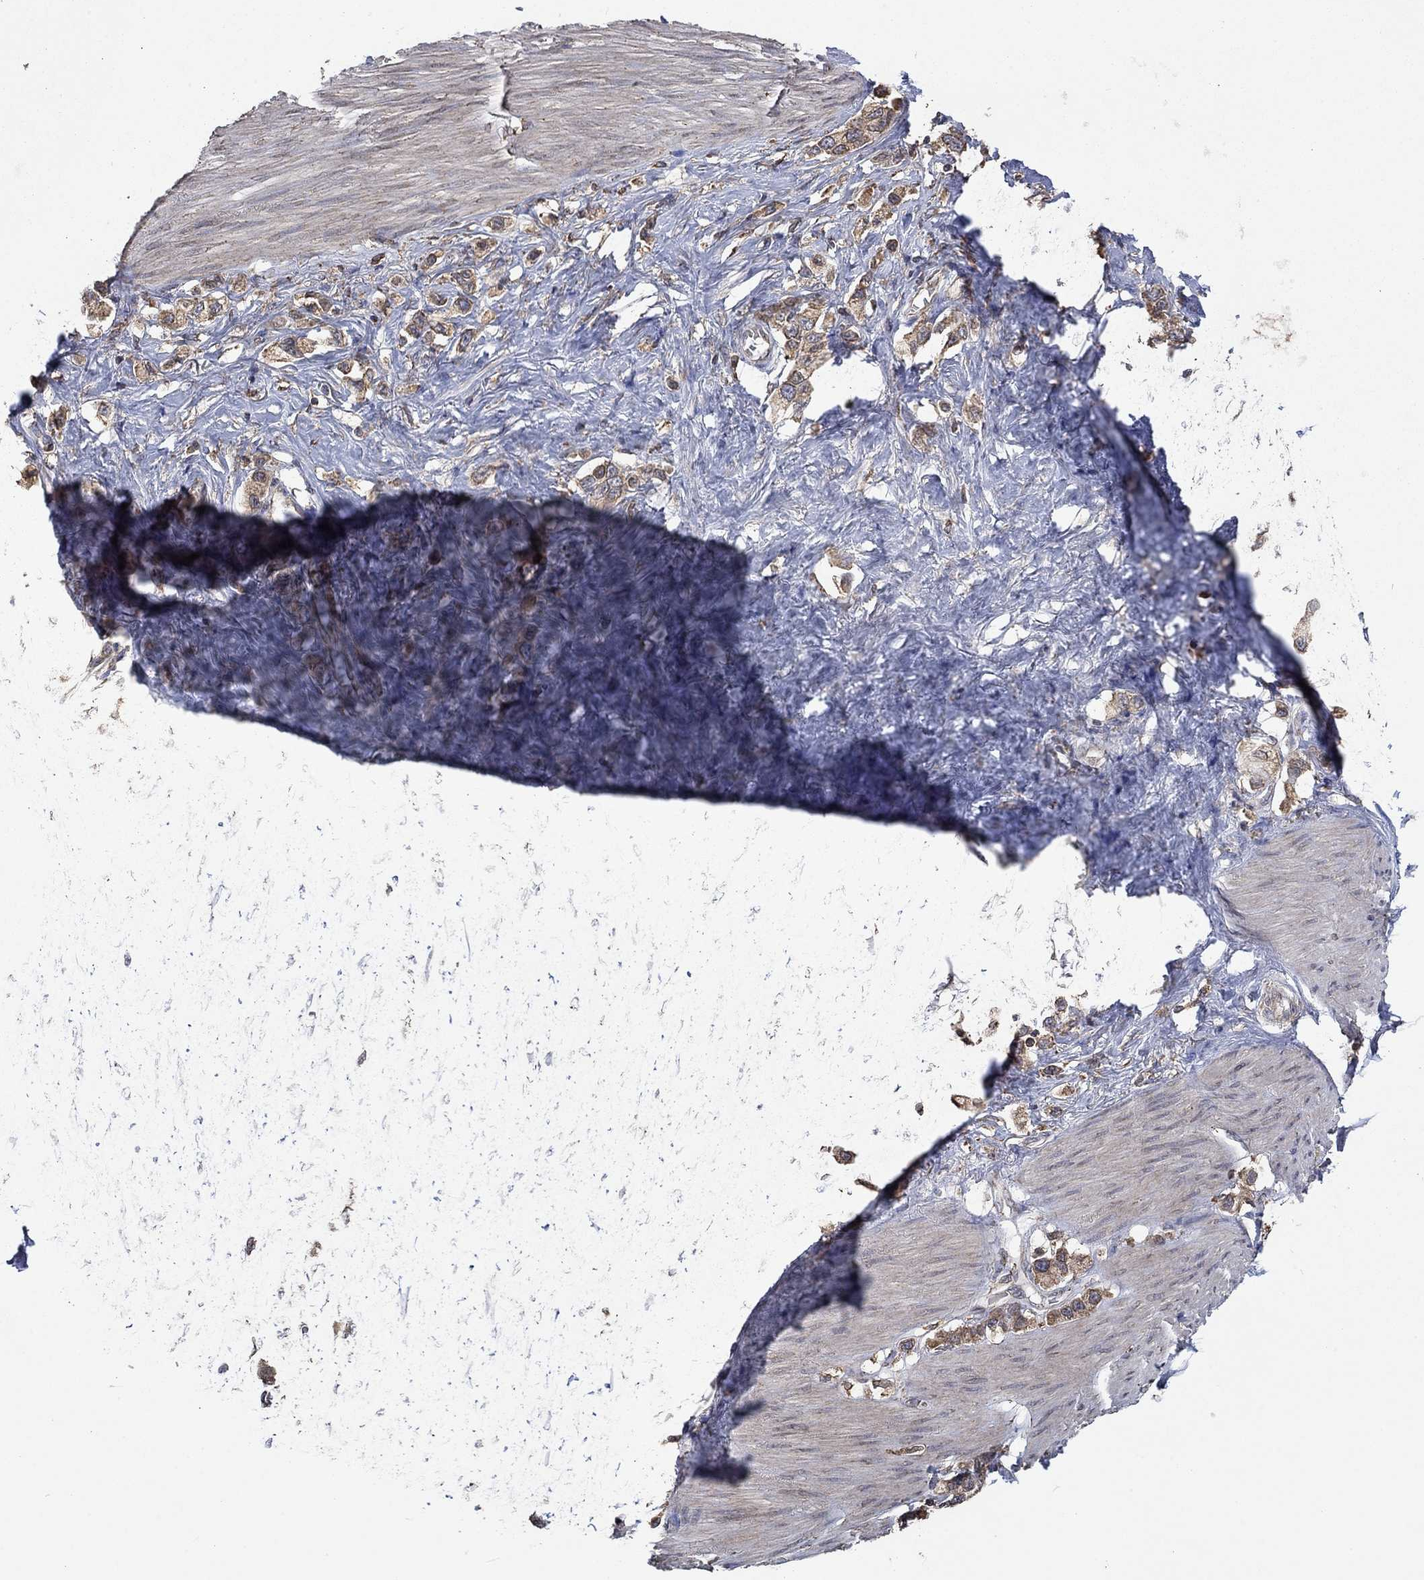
{"staining": {"intensity": "moderate", "quantity": "25%-75%", "location": "cytoplasmic/membranous"}, "tissue": "stomach cancer", "cell_type": "Tumor cells", "image_type": "cancer", "snomed": [{"axis": "morphology", "description": "Normal tissue, NOS"}, {"axis": "morphology", "description": "Adenocarcinoma, NOS"}, {"axis": "morphology", "description": "Adenocarcinoma, High grade"}, {"axis": "topography", "description": "Stomach, upper"}, {"axis": "topography", "description": "Stomach"}], "caption": "High-magnification brightfield microscopy of stomach cancer (adenocarcinoma) stained with DAB (3,3'-diaminobenzidine) (brown) and counterstained with hematoxylin (blue). tumor cells exhibit moderate cytoplasmic/membranous positivity is present in about25%-75% of cells.", "gene": "ESRRA", "patient": {"sex": "female", "age": 65}}